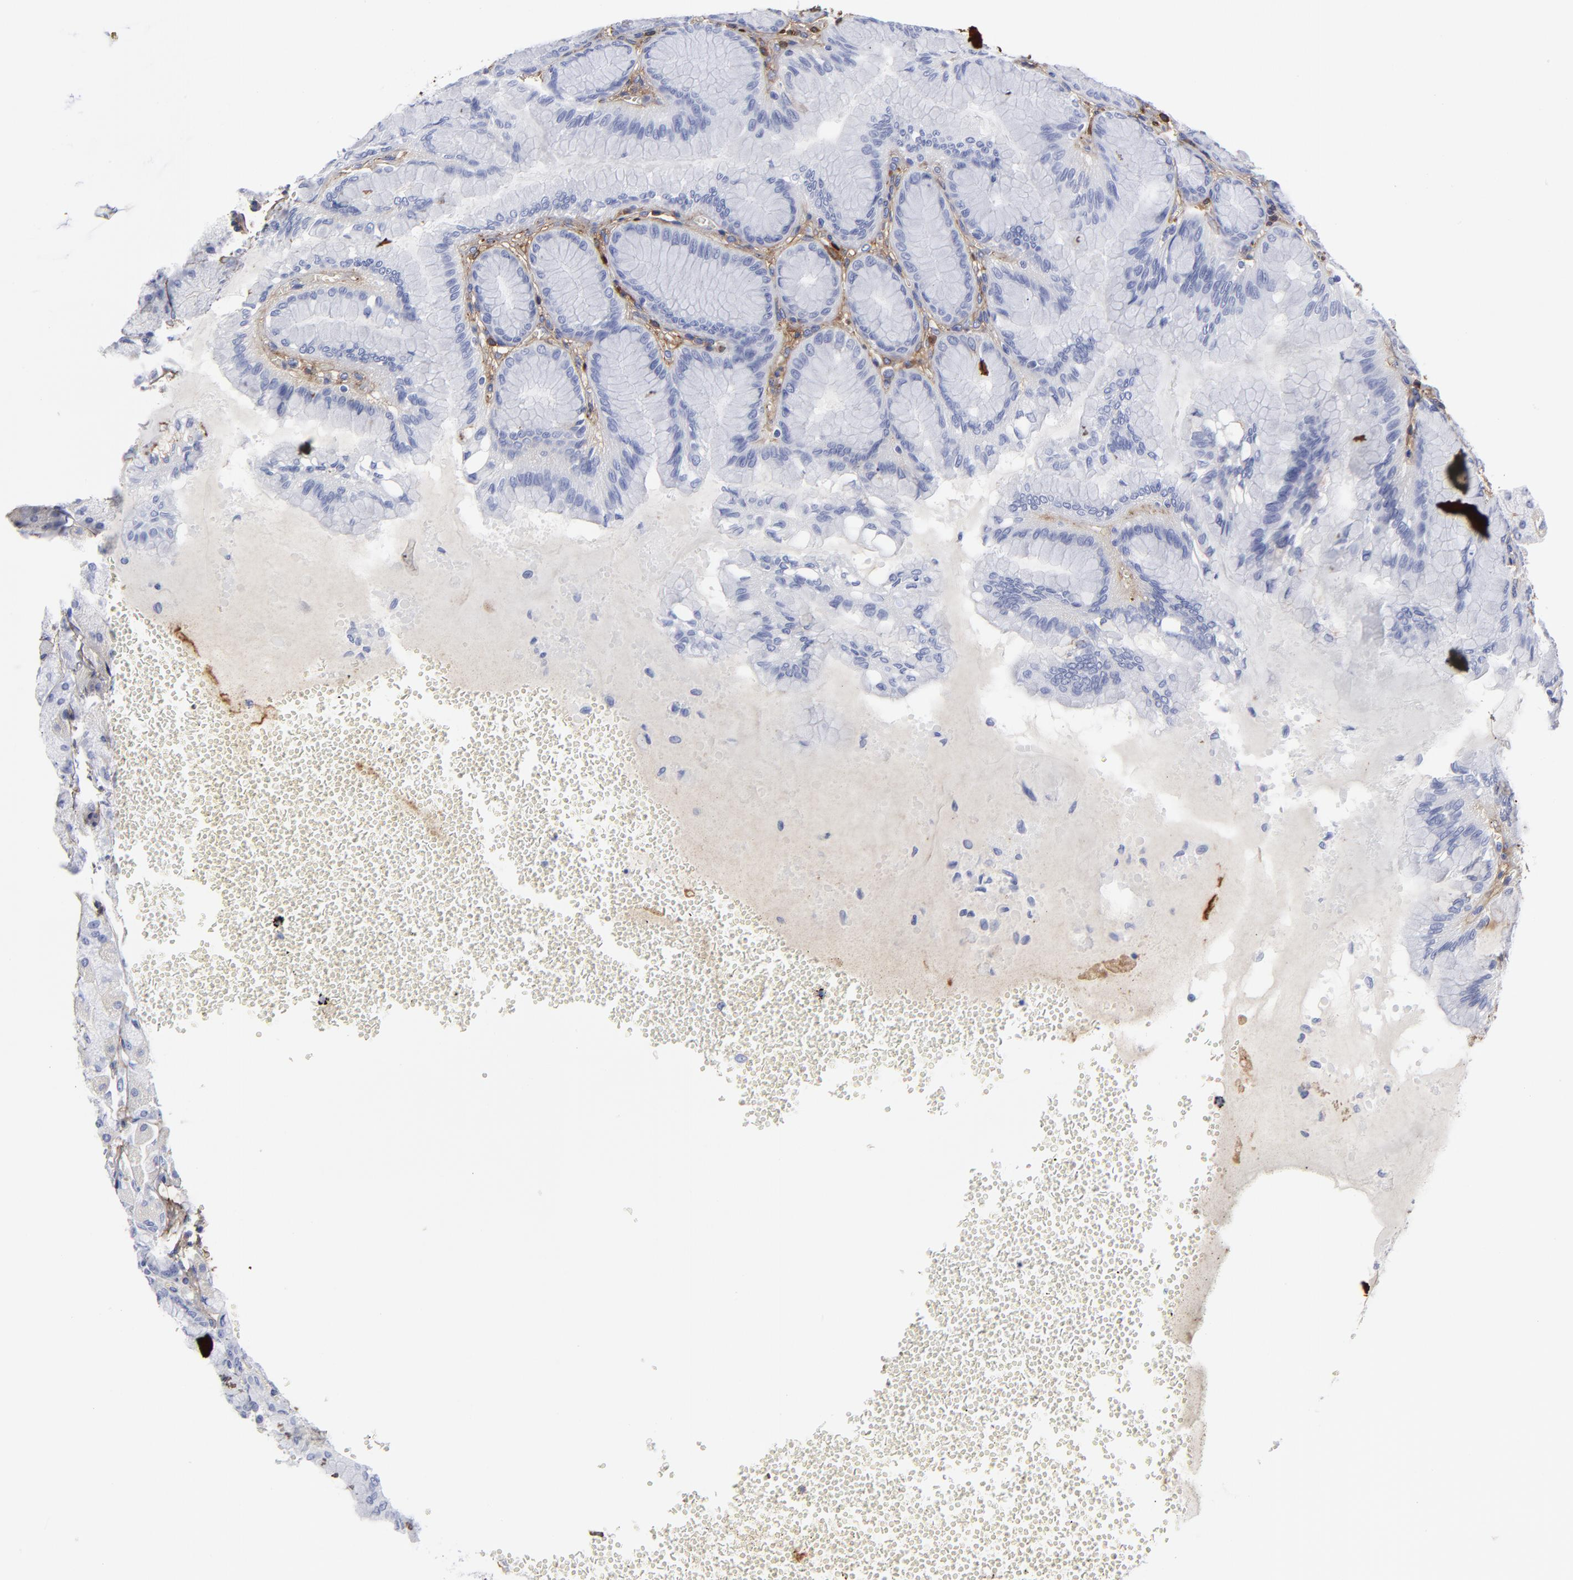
{"staining": {"intensity": "negative", "quantity": "none", "location": "none"}, "tissue": "stomach", "cell_type": "Glandular cells", "image_type": "normal", "snomed": [{"axis": "morphology", "description": "Normal tissue, NOS"}, {"axis": "topography", "description": "Stomach"}, {"axis": "topography", "description": "Stomach, lower"}], "caption": "Immunohistochemistry (IHC) of normal stomach demonstrates no expression in glandular cells.", "gene": "DCN", "patient": {"sex": "male", "age": 76}}